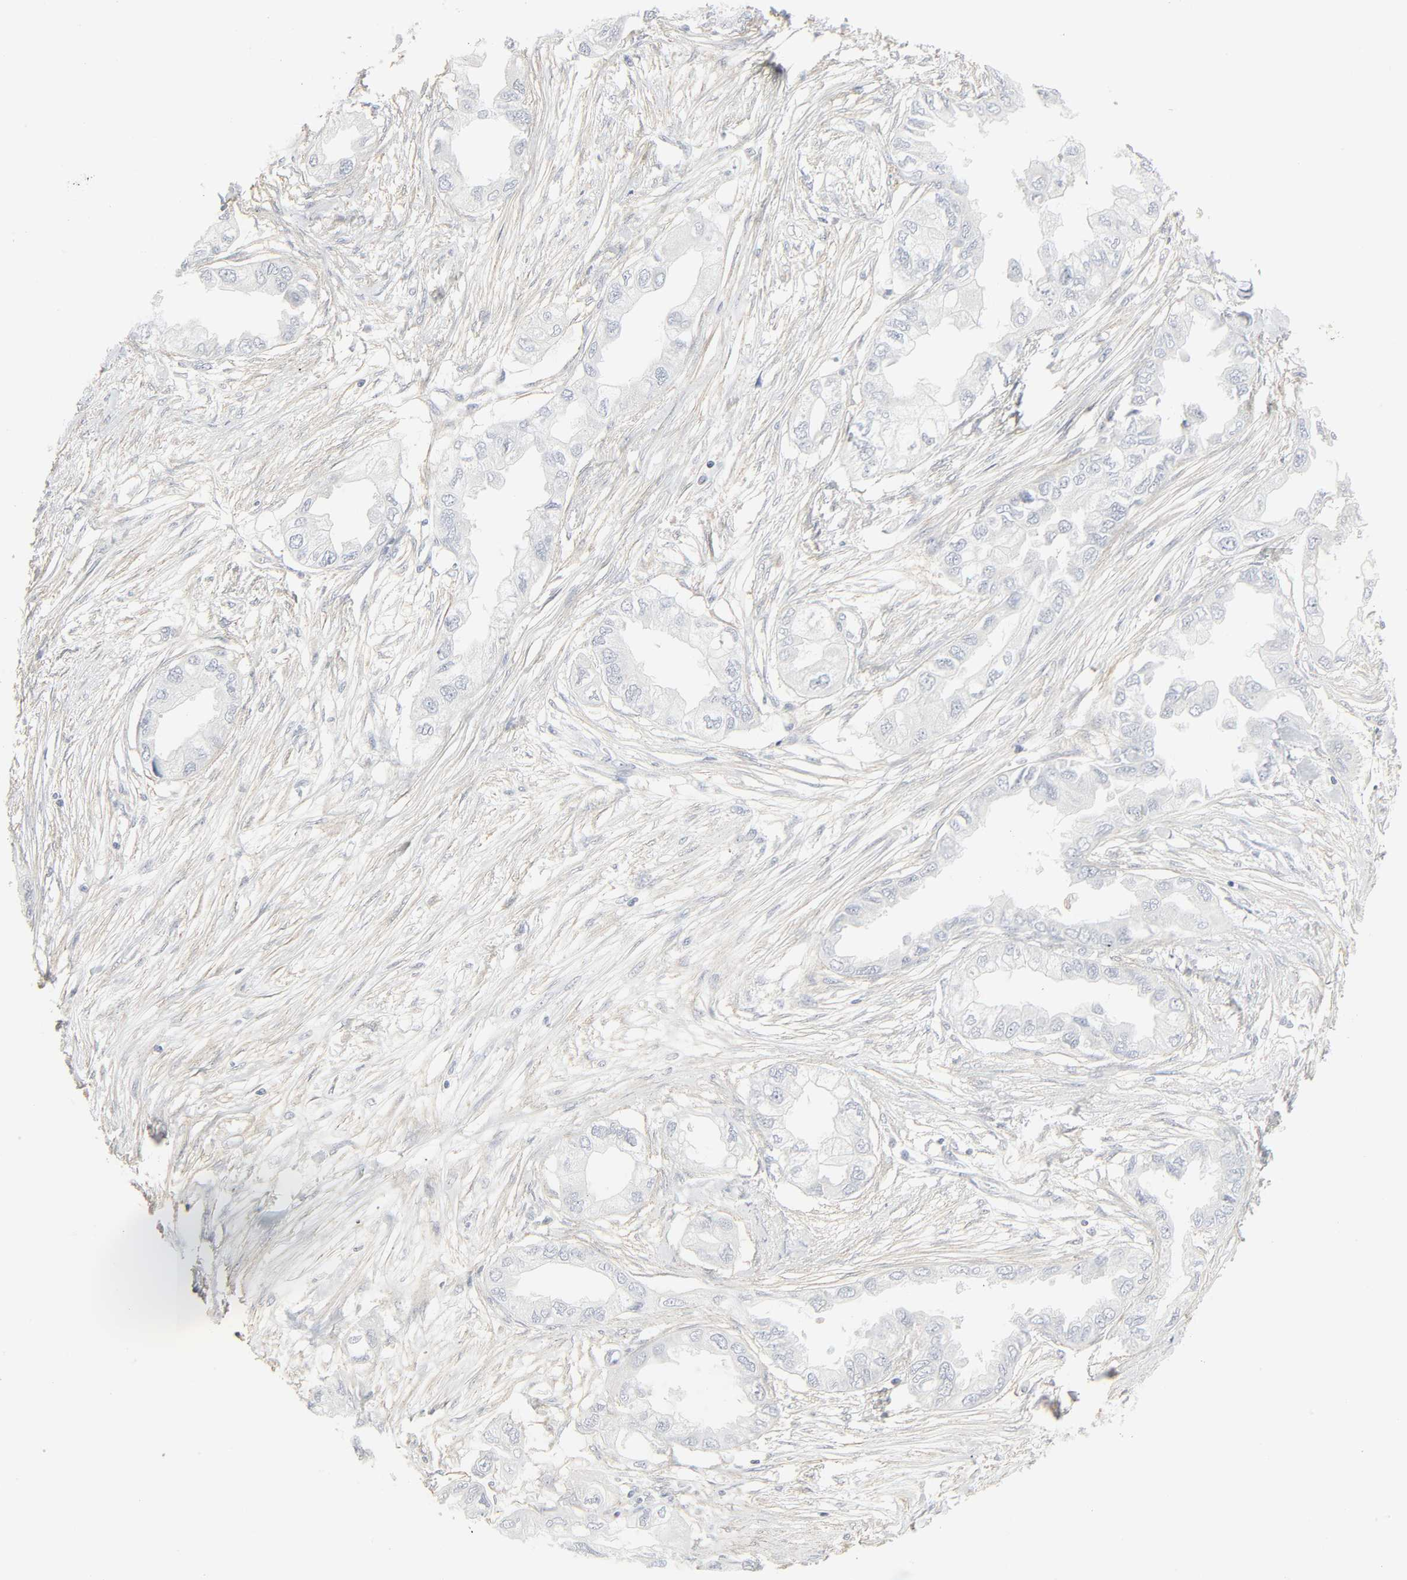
{"staining": {"intensity": "negative", "quantity": "none", "location": "none"}, "tissue": "endometrial cancer", "cell_type": "Tumor cells", "image_type": "cancer", "snomed": [{"axis": "morphology", "description": "Adenocarcinoma, NOS"}, {"axis": "topography", "description": "Endometrium"}], "caption": "There is no significant staining in tumor cells of endometrial cancer.", "gene": "ZBTB16", "patient": {"sex": "female", "age": 67}}